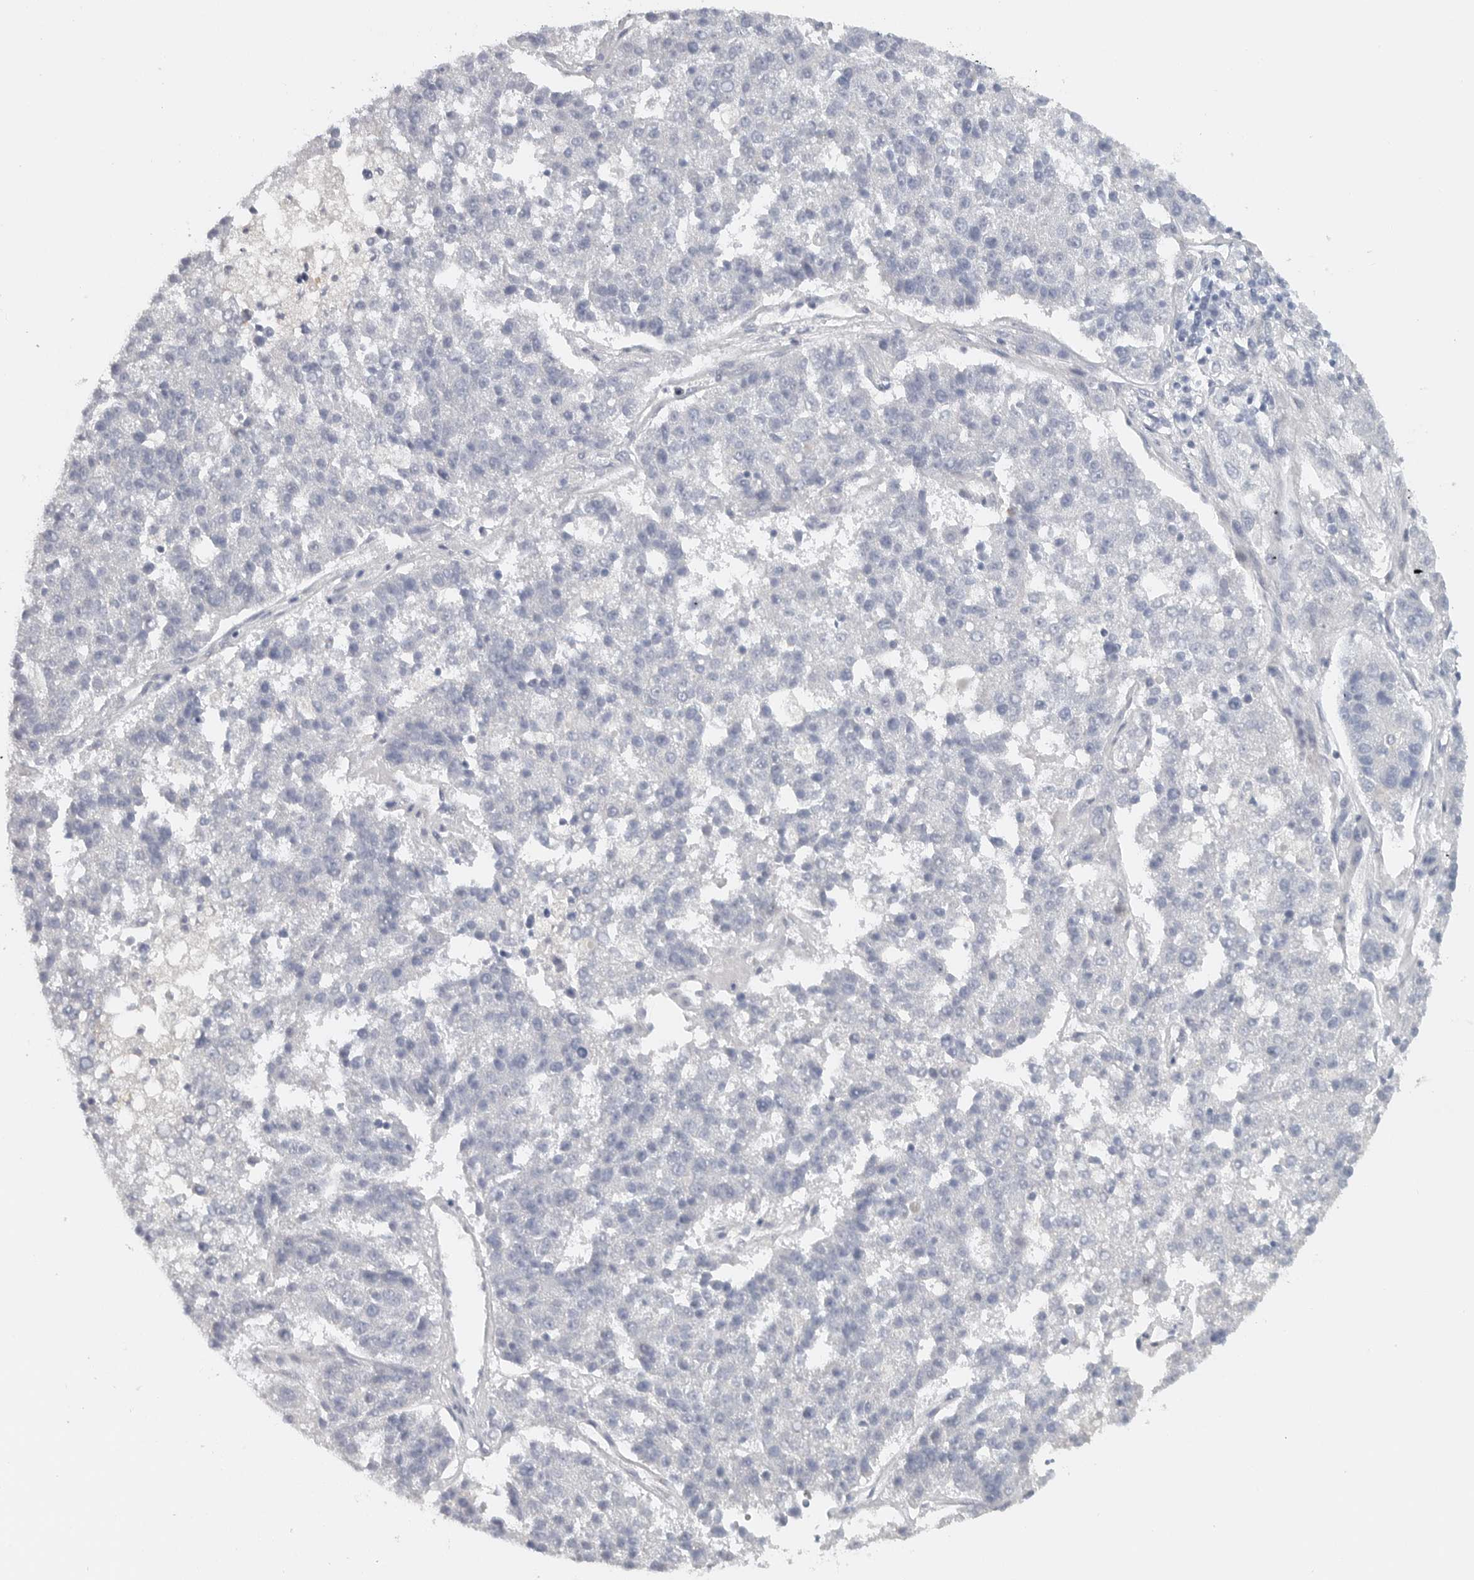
{"staining": {"intensity": "negative", "quantity": "none", "location": "none"}, "tissue": "pancreatic cancer", "cell_type": "Tumor cells", "image_type": "cancer", "snomed": [{"axis": "morphology", "description": "Adenocarcinoma, NOS"}, {"axis": "topography", "description": "Pancreas"}], "caption": "Pancreatic adenocarcinoma was stained to show a protein in brown. There is no significant positivity in tumor cells.", "gene": "PAM", "patient": {"sex": "female", "age": 61}}